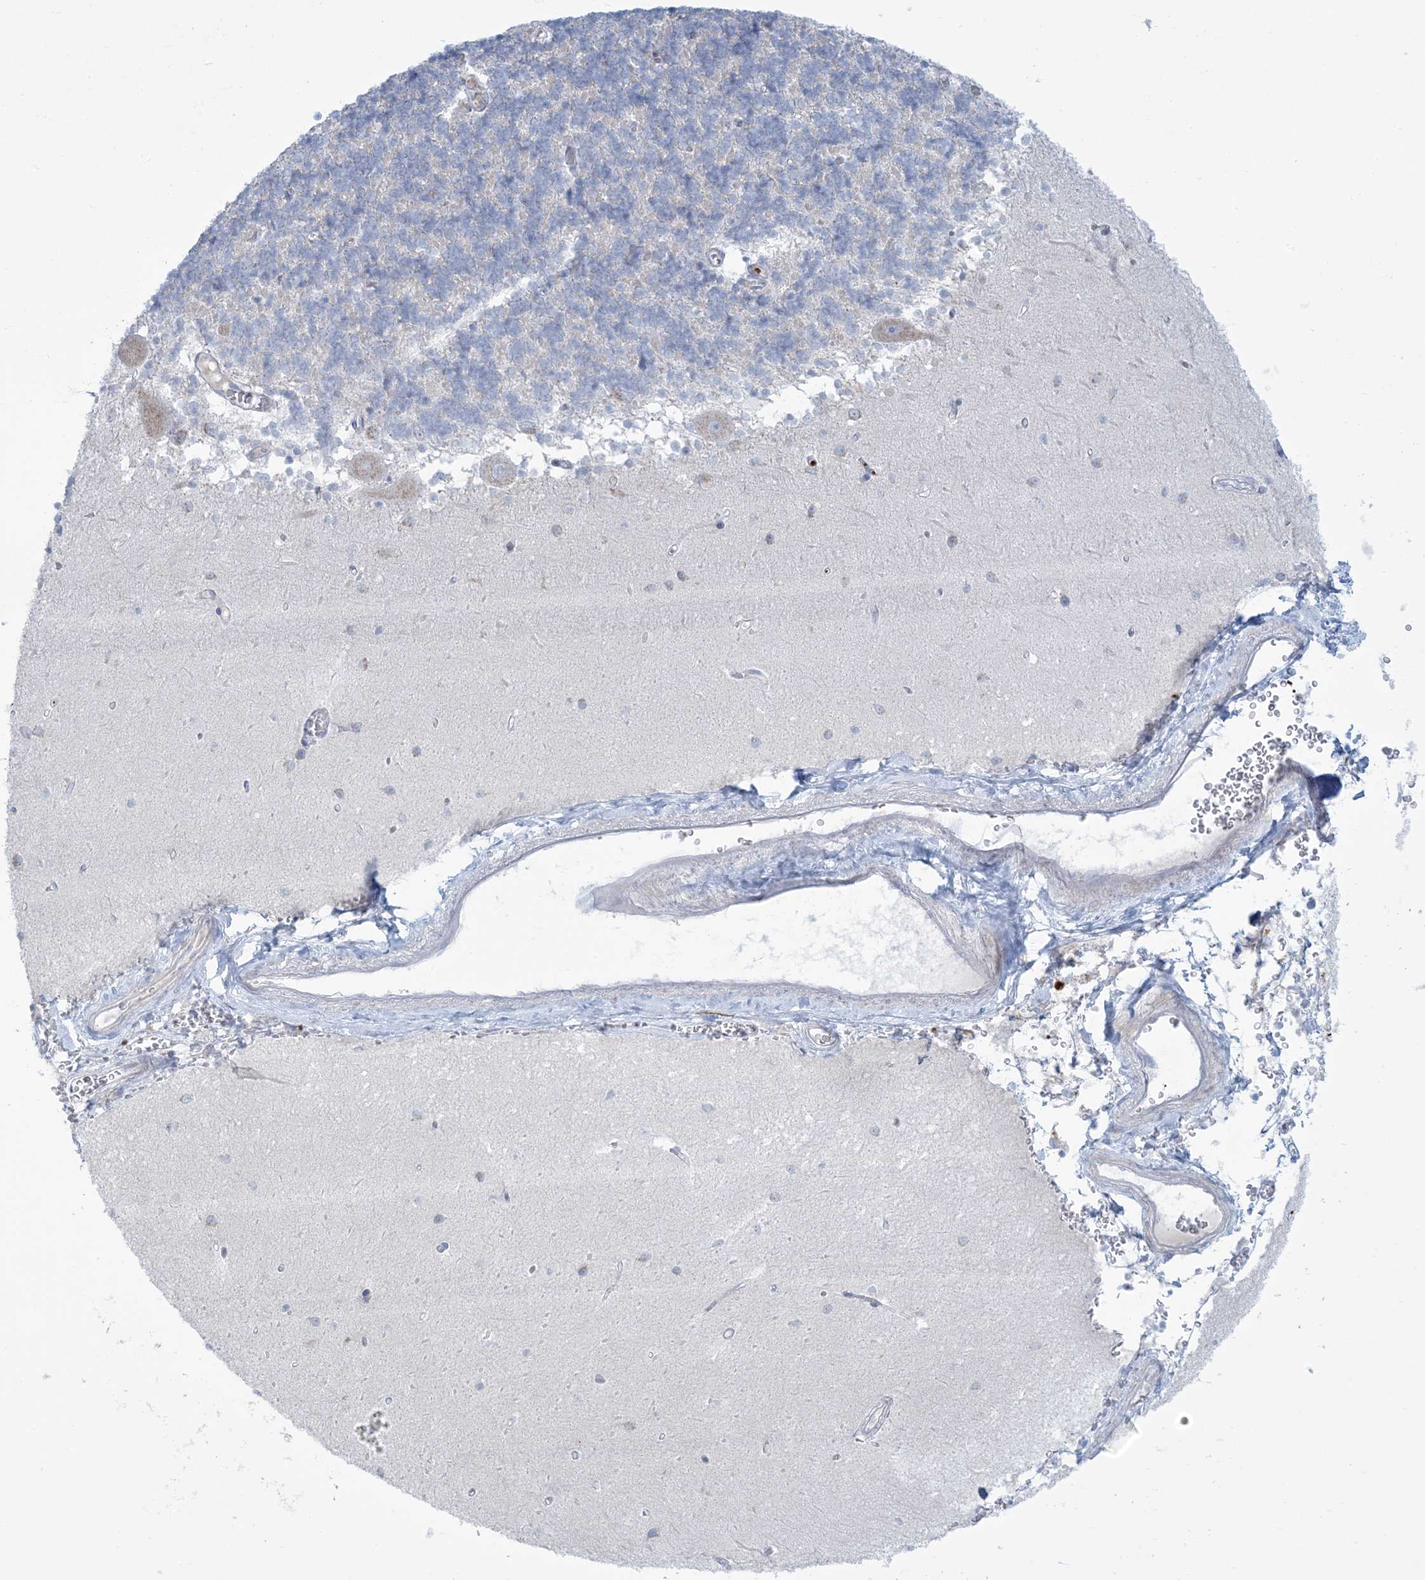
{"staining": {"intensity": "negative", "quantity": "none", "location": "none"}, "tissue": "cerebellum", "cell_type": "Cells in granular layer", "image_type": "normal", "snomed": [{"axis": "morphology", "description": "Normal tissue, NOS"}, {"axis": "topography", "description": "Cerebellum"}], "caption": "IHC histopathology image of unremarkable cerebellum stained for a protein (brown), which demonstrates no expression in cells in granular layer. (DAB (3,3'-diaminobenzidine) immunohistochemistry with hematoxylin counter stain).", "gene": "AFTPH", "patient": {"sex": "male", "age": 37}}